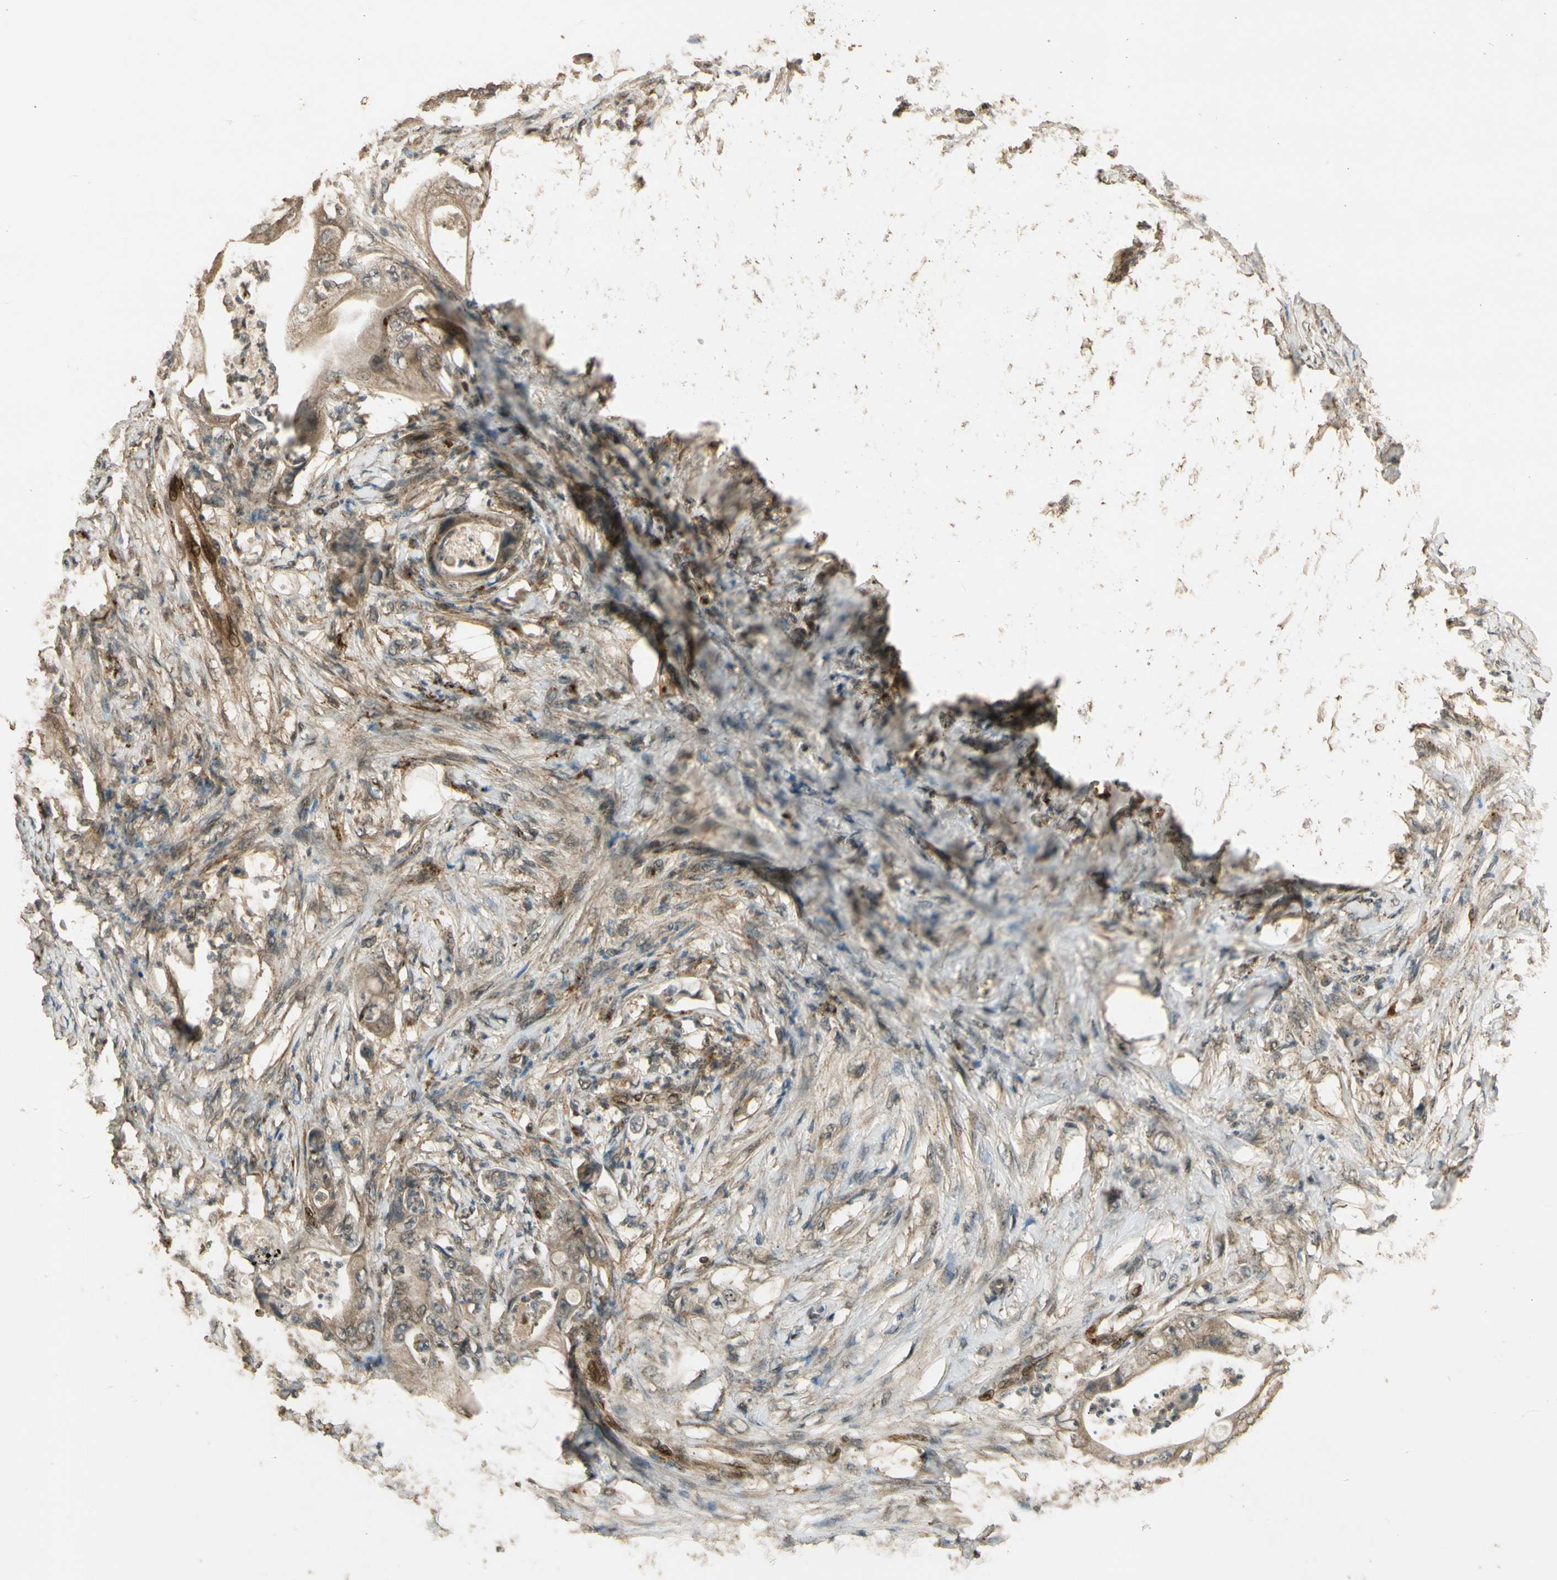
{"staining": {"intensity": "moderate", "quantity": ">75%", "location": "cytoplasmic/membranous"}, "tissue": "stomach cancer", "cell_type": "Tumor cells", "image_type": "cancer", "snomed": [{"axis": "morphology", "description": "Adenocarcinoma, NOS"}, {"axis": "topography", "description": "Stomach"}], "caption": "Moderate cytoplasmic/membranous staining is present in approximately >75% of tumor cells in stomach adenocarcinoma. Using DAB (3,3'-diaminobenzidine) (brown) and hematoxylin (blue) stains, captured at high magnification using brightfield microscopy.", "gene": "GMEB2", "patient": {"sex": "female", "age": 73}}